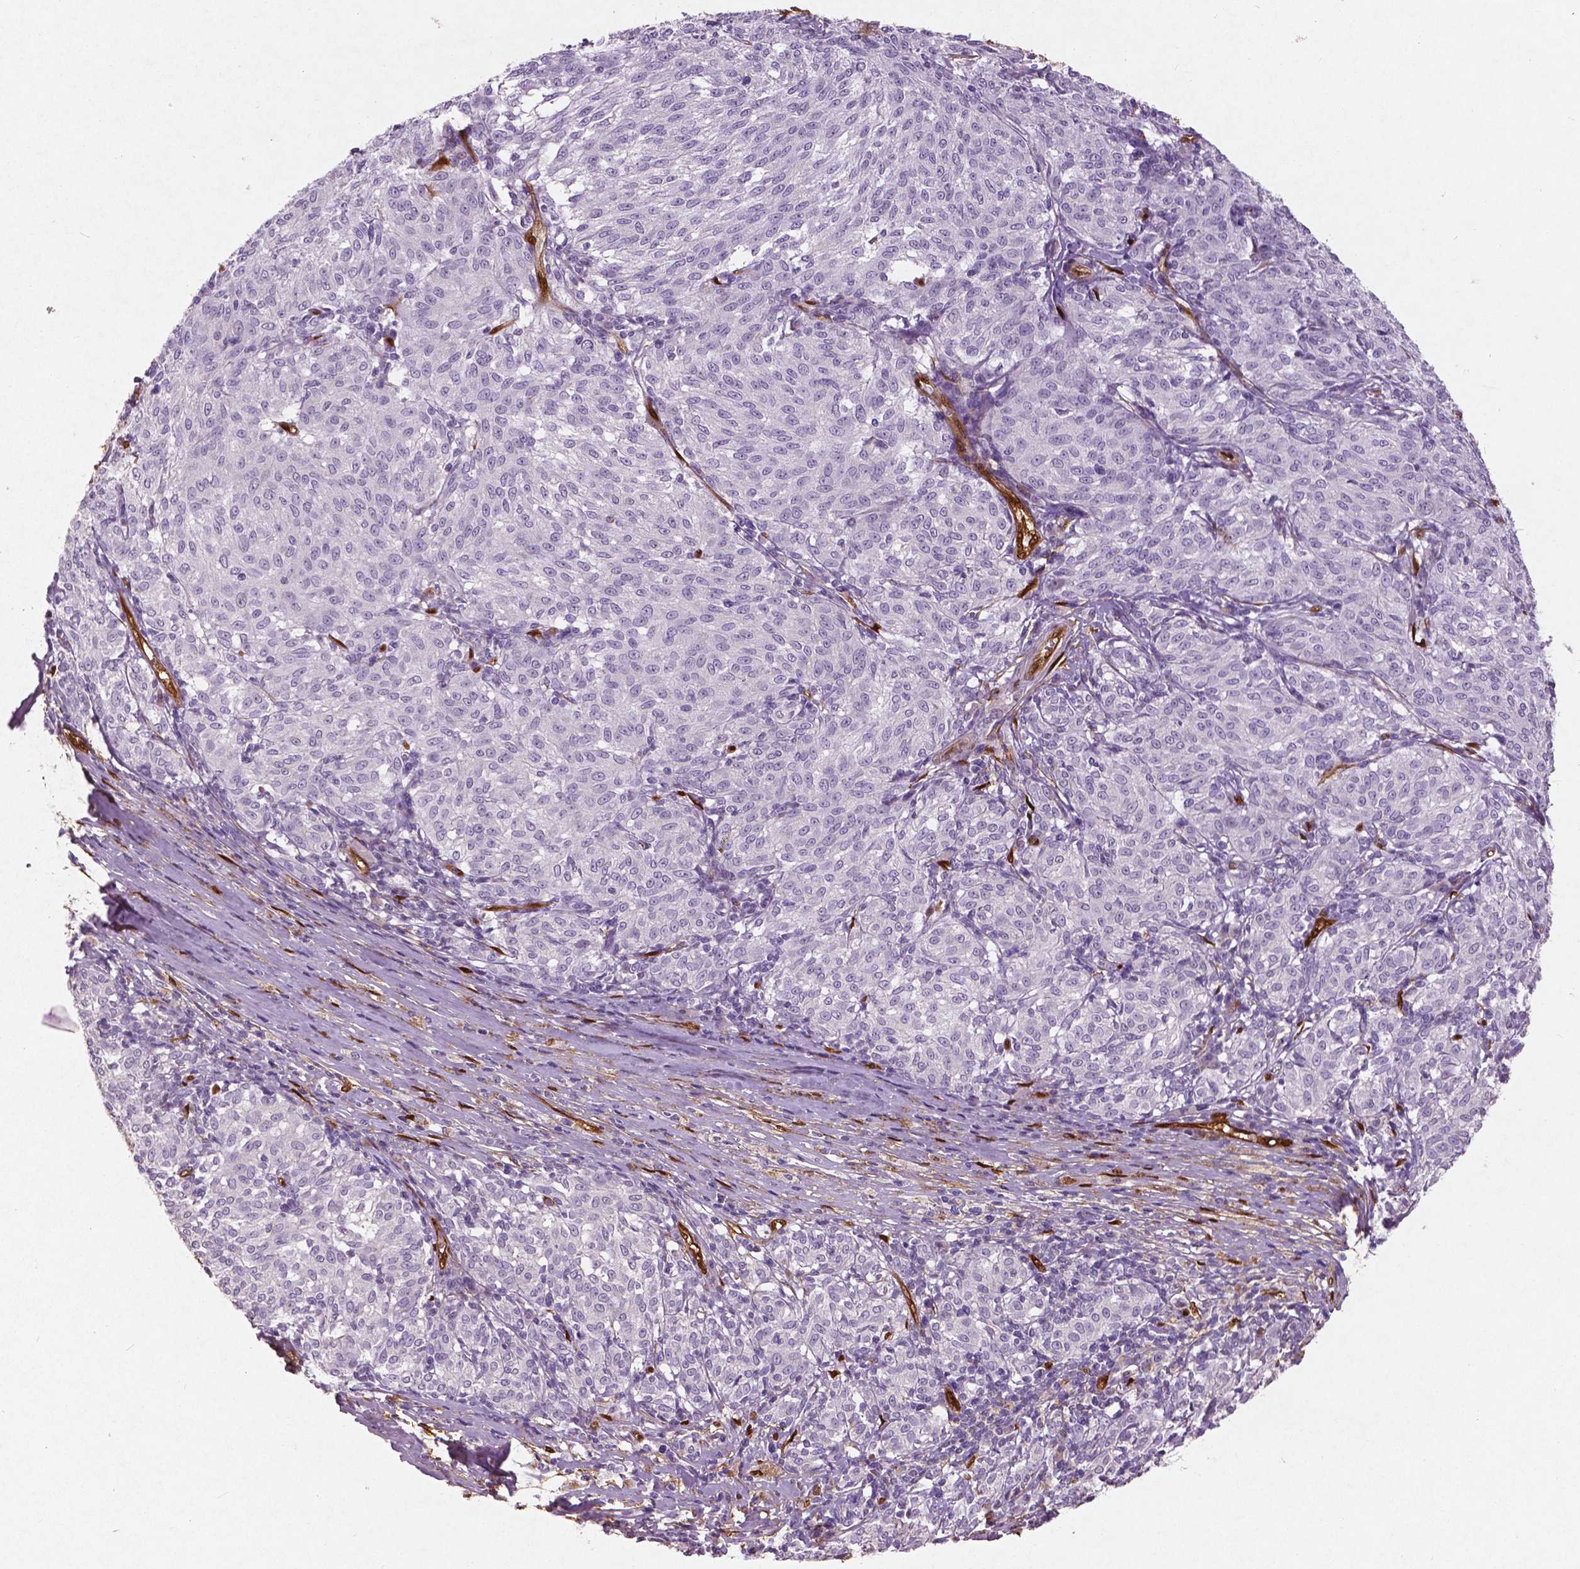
{"staining": {"intensity": "negative", "quantity": "none", "location": "none"}, "tissue": "melanoma", "cell_type": "Tumor cells", "image_type": "cancer", "snomed": [{"axis": "morphology", "description": "Malignant melanoma, NOS"}, {"axis": "topography", "description": "Skin"}], "caption": "IHC of malignant melanoma reveals no staining in tumor cells.", "gene": "WWTR1", "patient": {"sex": "female", "age": 72}}